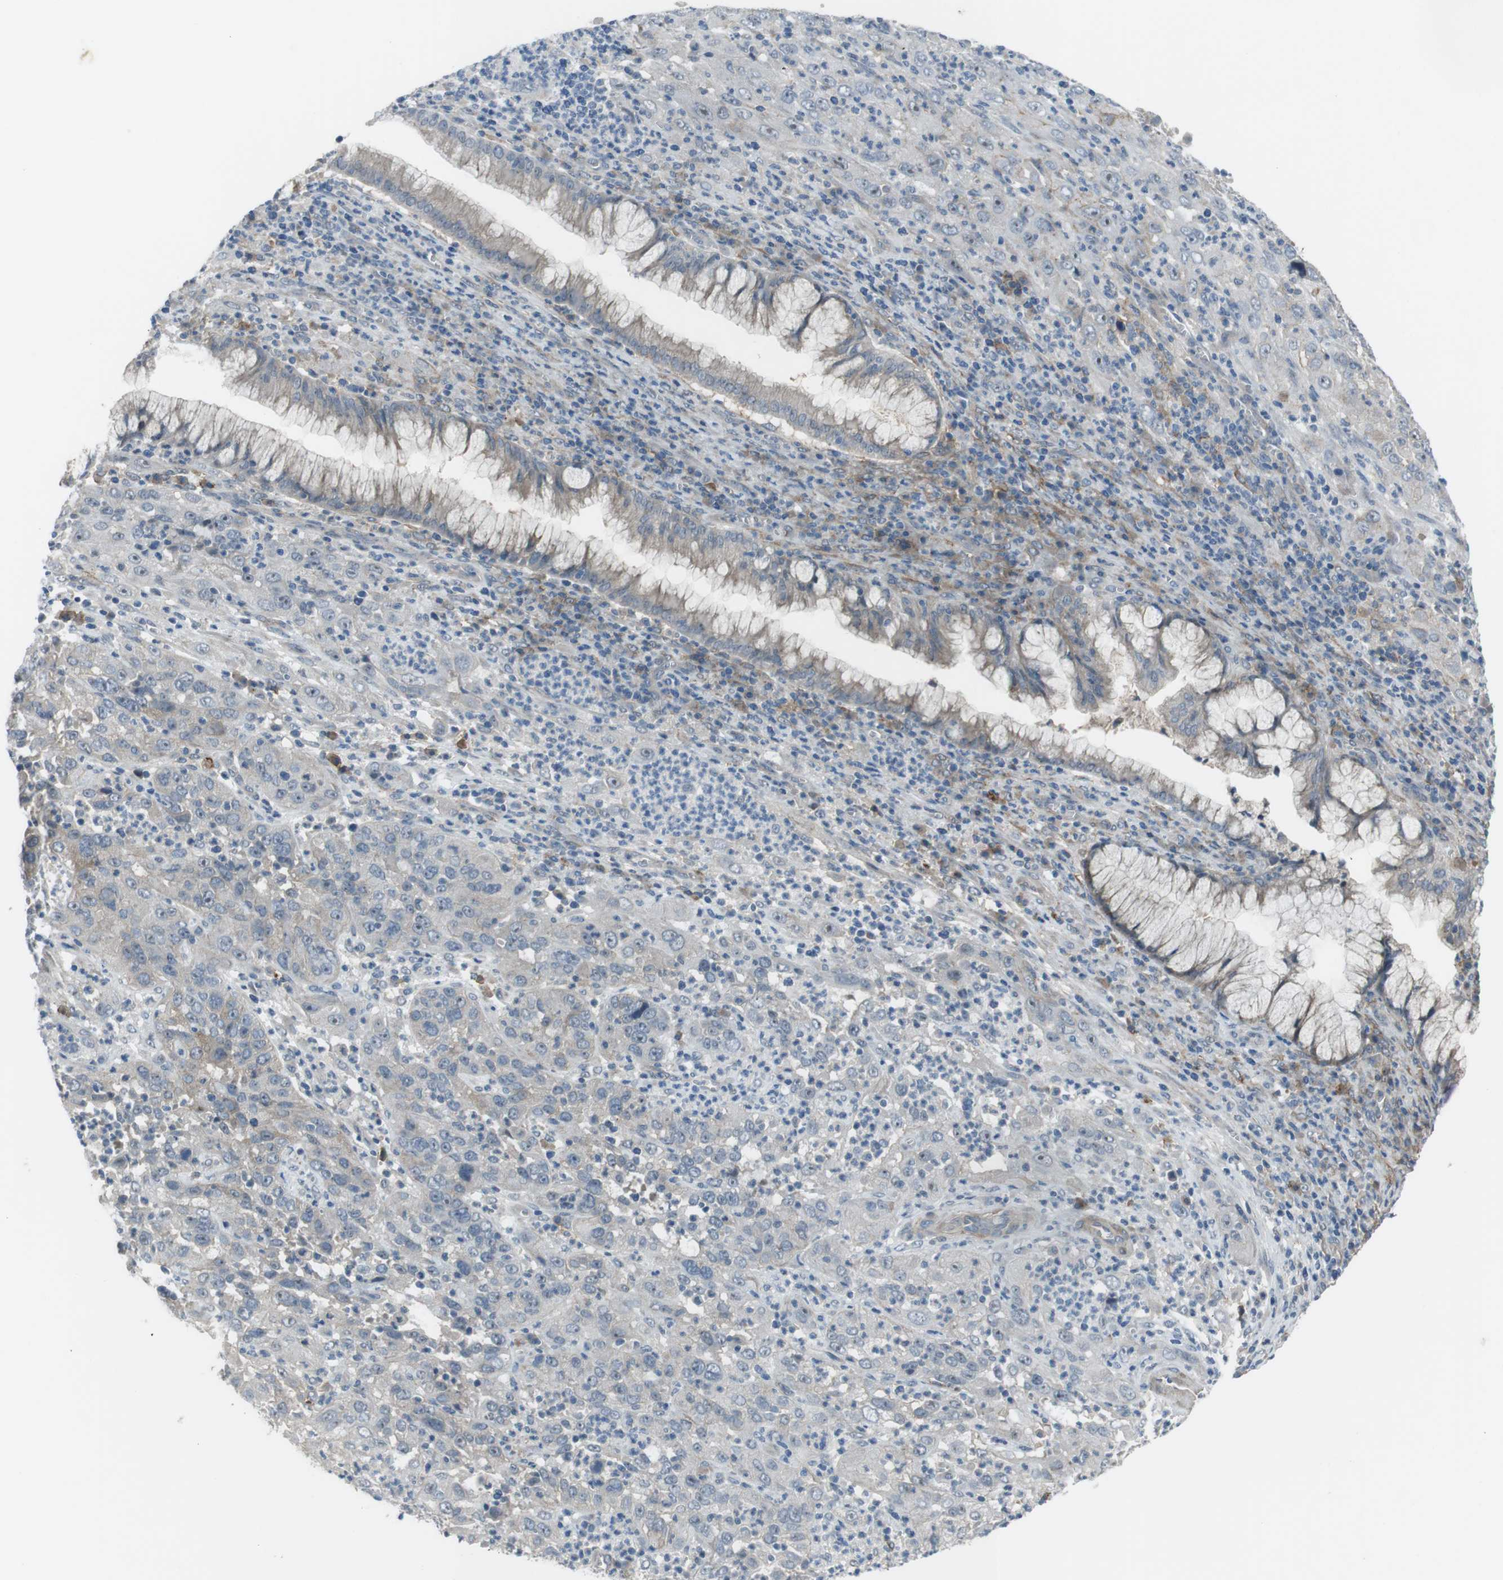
{"staining": {"intensity": "weak", "quantity": "<25%", "location": "cytoplasmic/membranous"}, "tissue": "cervical cancer", "cell_type": "Tumor cells", "image_type": "cancer", "snomed": [{"axis": "morphology", "description": "Squamous cell carcinoma, NOS"}, {"axis": "topography", "description": "Cervix"}], "caption": "Tumor cells are negative for protein expression in human squamous cell carcinoma (cervical).", "gene": "ANK2", "patient": {"sex": "female", "age": 32}}